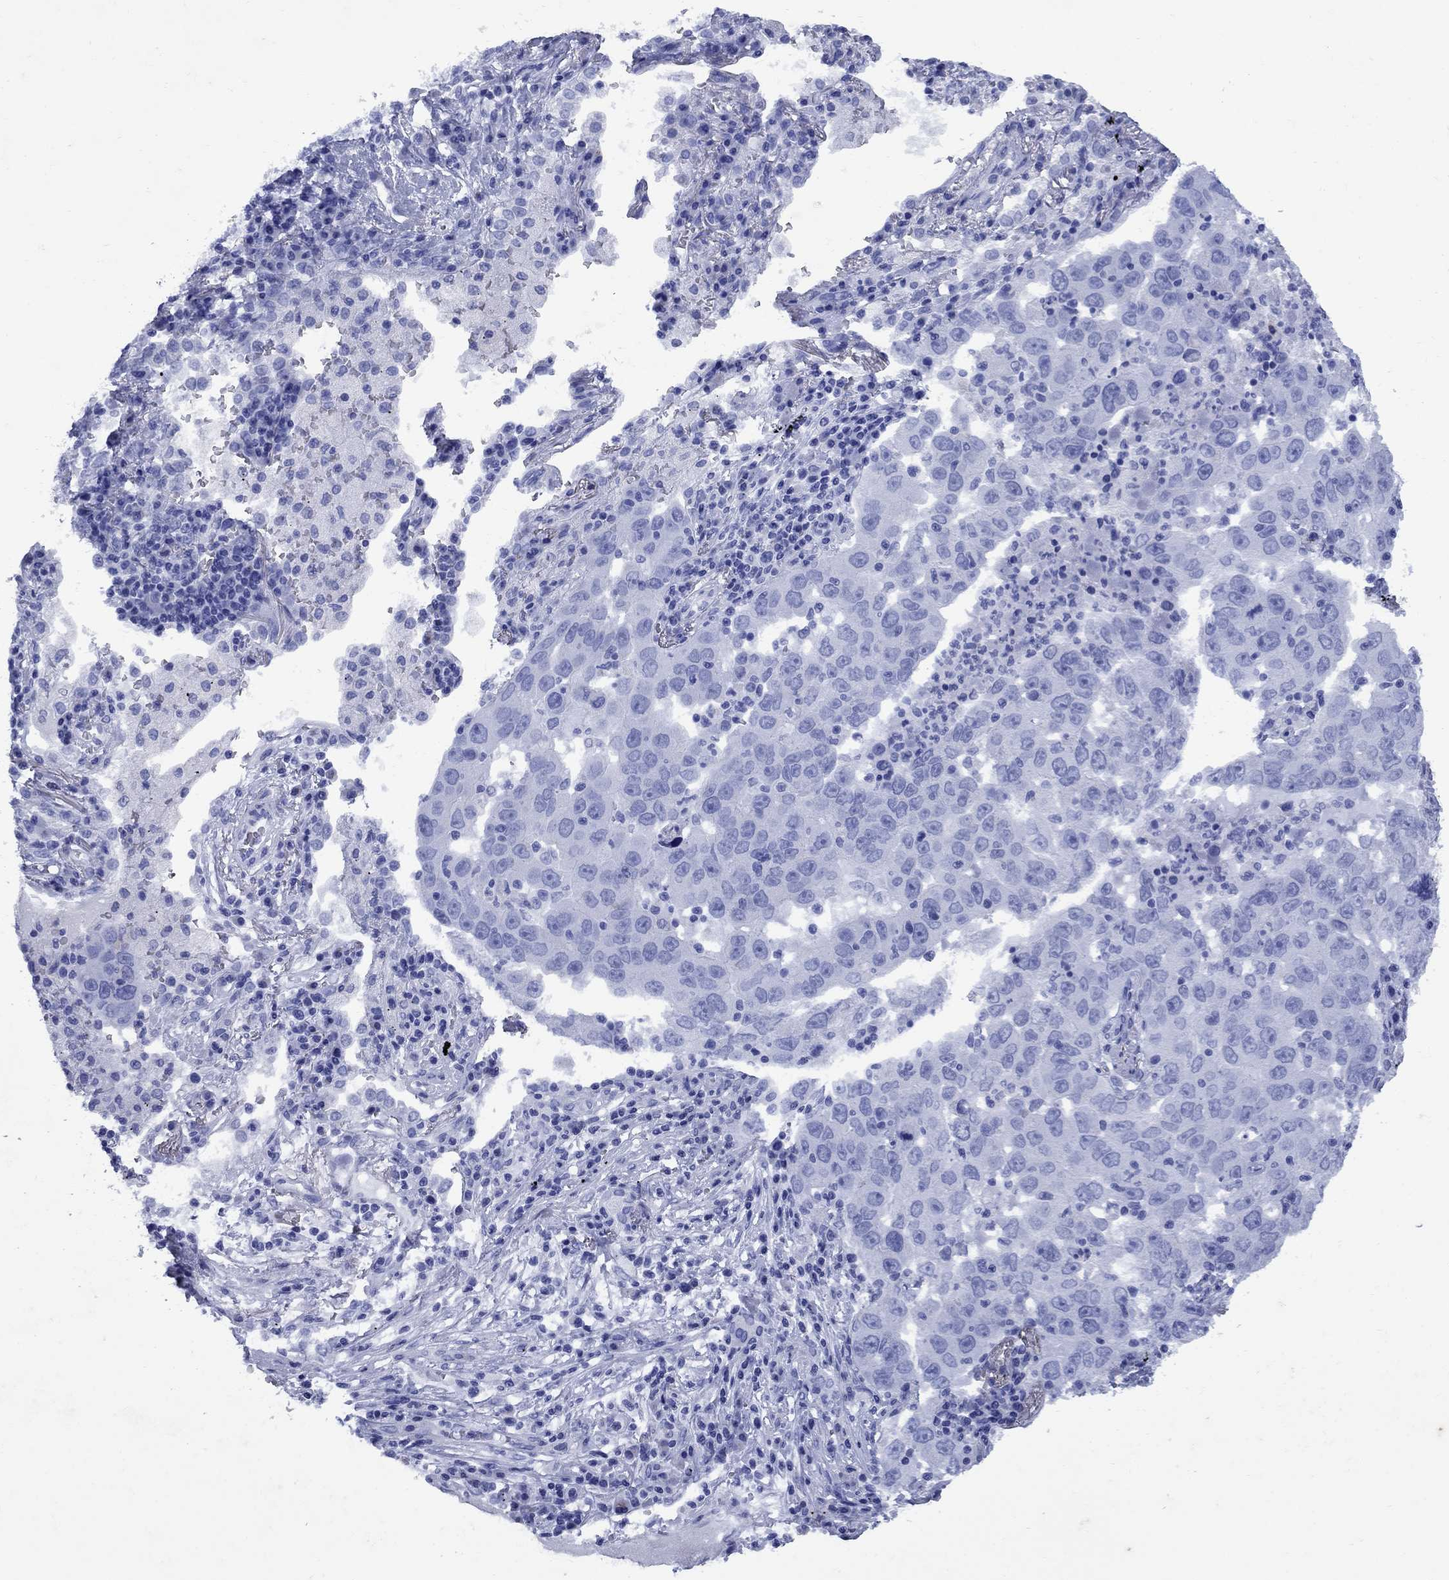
{"staining": {"intensity": "negative", "quantity": "none", "location": "none"}, "tissue": "lung cancer", "cell_type": "Tumor cells", "image_type": "cancer", "snomed": [{"axis": "morphology", "description": "Adenocarcinoma, NOS"}, {"axis": "topography", "description": "Lung"}], "caption": "Human adenocarcinoma (lung) stained for a protein using IHC exhibits no staining in tumor cells.", "gene": "CD1A", "patient": {"sex": "male", "age": 73}}